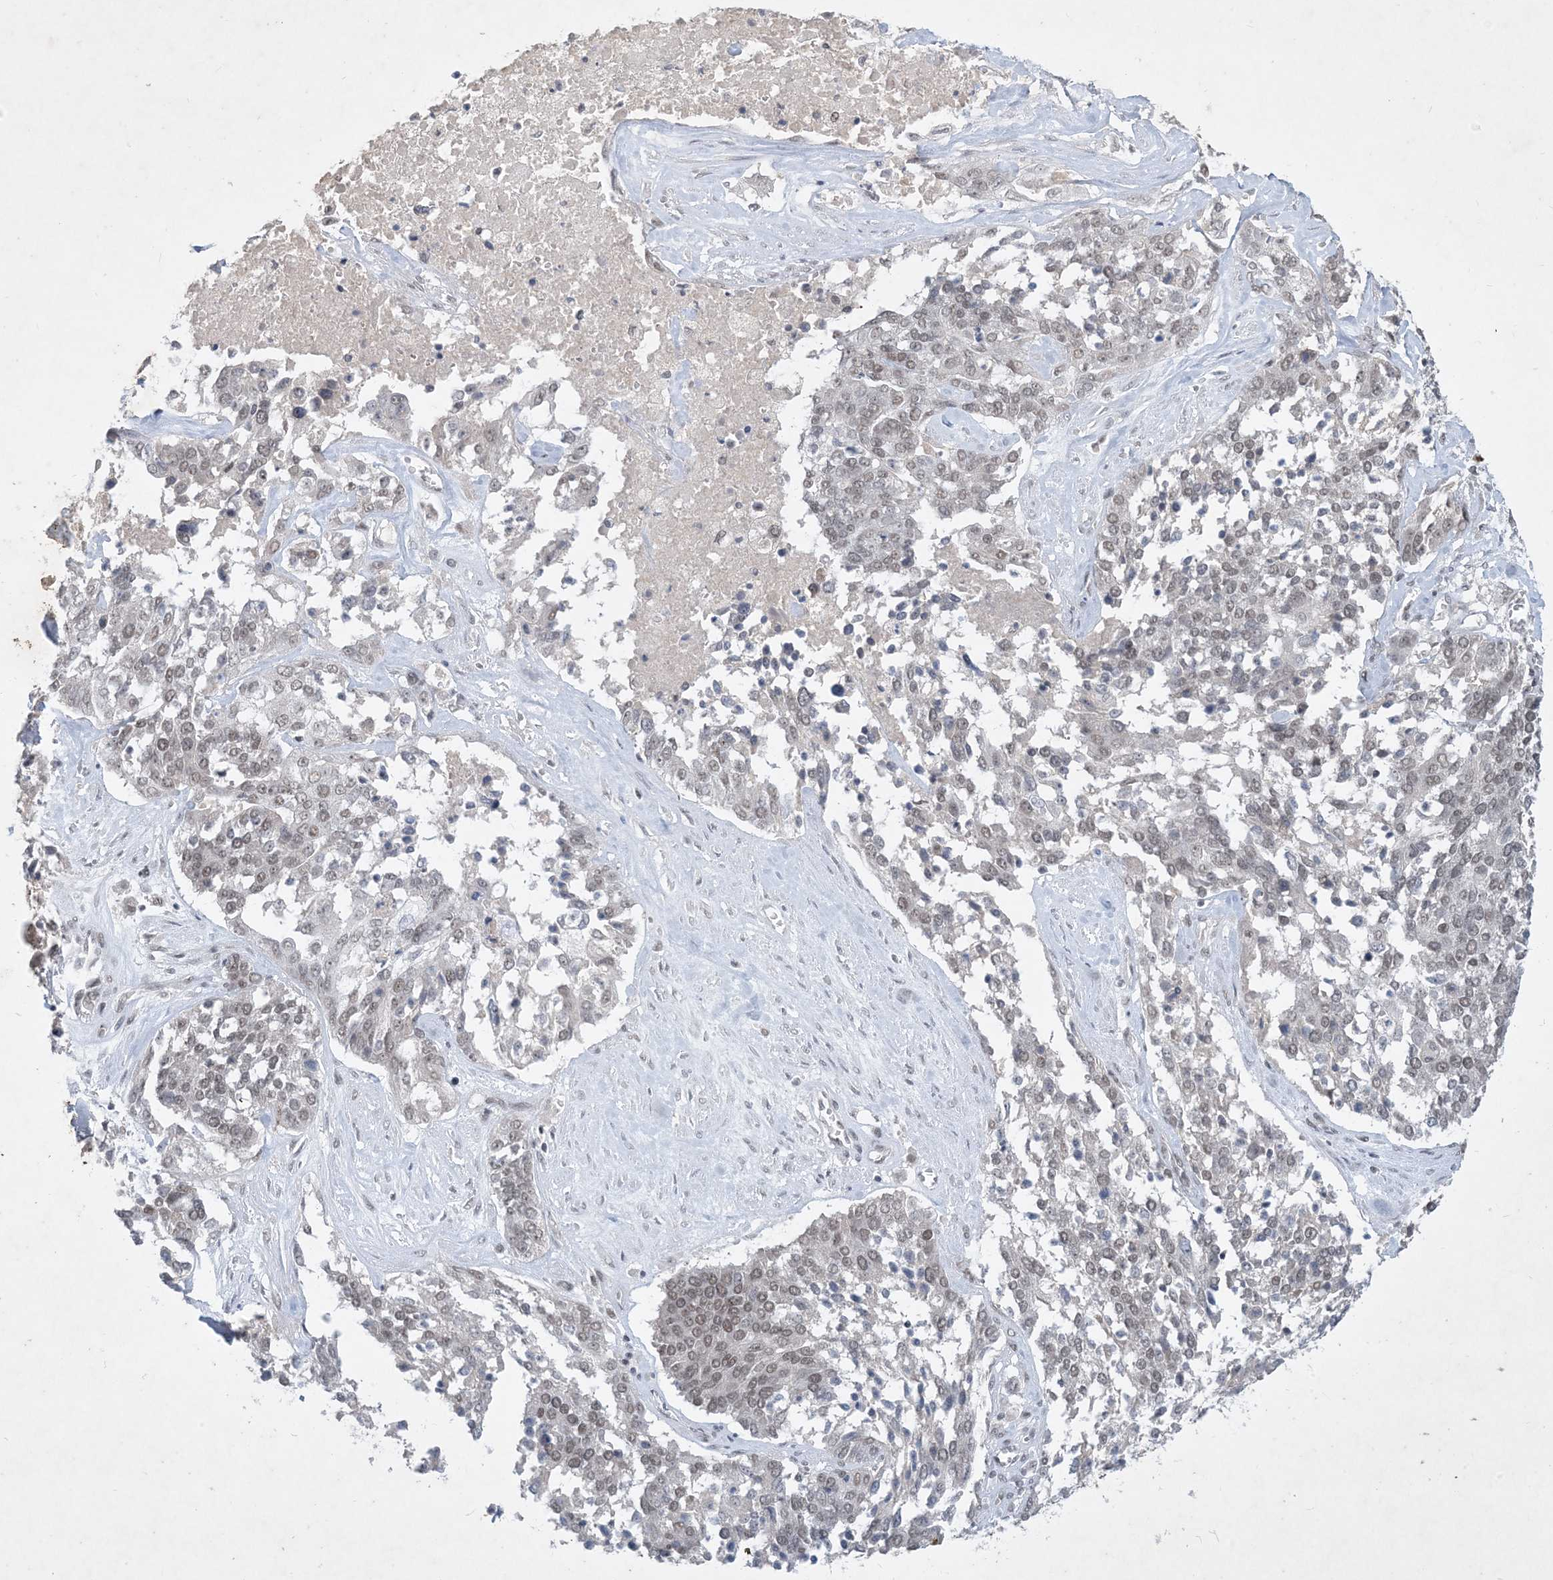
{"staining": {"intensity": "weak", "quantity": "25%-75%", "location": "nuclear"}, "tissue": "ovarian cancer", "cell_type": "Tumor cells", "image_type": "cancer", "snomed": [{"axis": "morphology", "description": "Cystadenocarcinoma, serous, NOS"}, {"axis": "topography", "description": "Ovary"}], "caption": "The image displays staining of ovarian cancer (serous cystadenocarcinoma), revealing weak nuclear protein positivity (brown color) within tumor cells.", "gene": "ZNF674", "patient": {"sex": "female", "age": 44}}